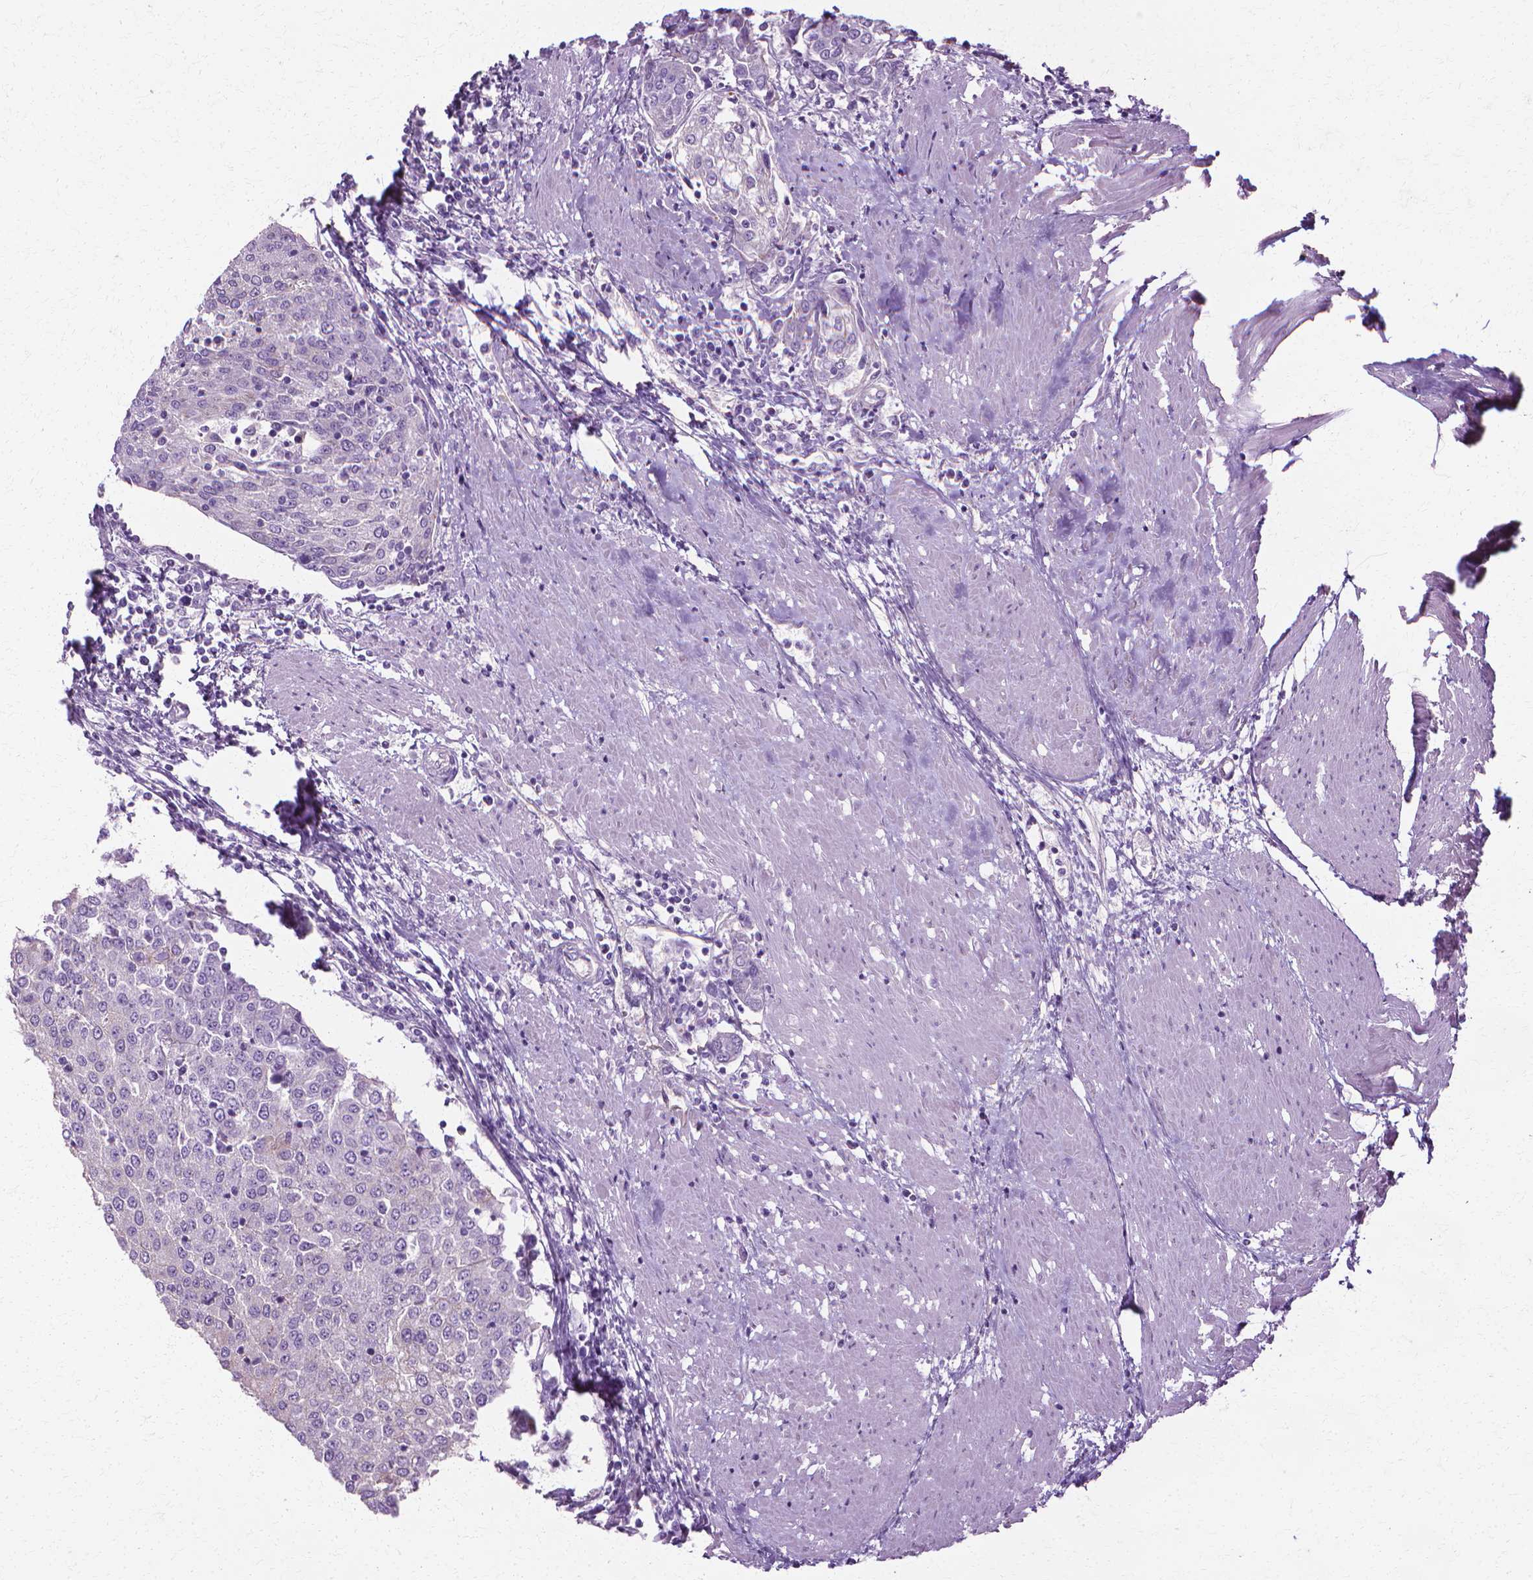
{"staining": {"intensity": "negative", "quantity": "none", "location": "none"}, "tissue": "urothelial cancer", "cell_type": "Tumor cells", "image_type": "cancer", "snomed": [{"axis": "morphology", "description": "Urothelial carcinoma, High grade"}, {"axis": "topography", "description": "Urinary bladder"}], "caption": "Urothelial cancer was stained to show a protein in brown. There is no significant expression in tumor cells. (DAB immunohistochemistry (IHC) with hematoxylin counter stain).", "gene": "CFAP157", "patient": {"sex": "female", "age": 85}}